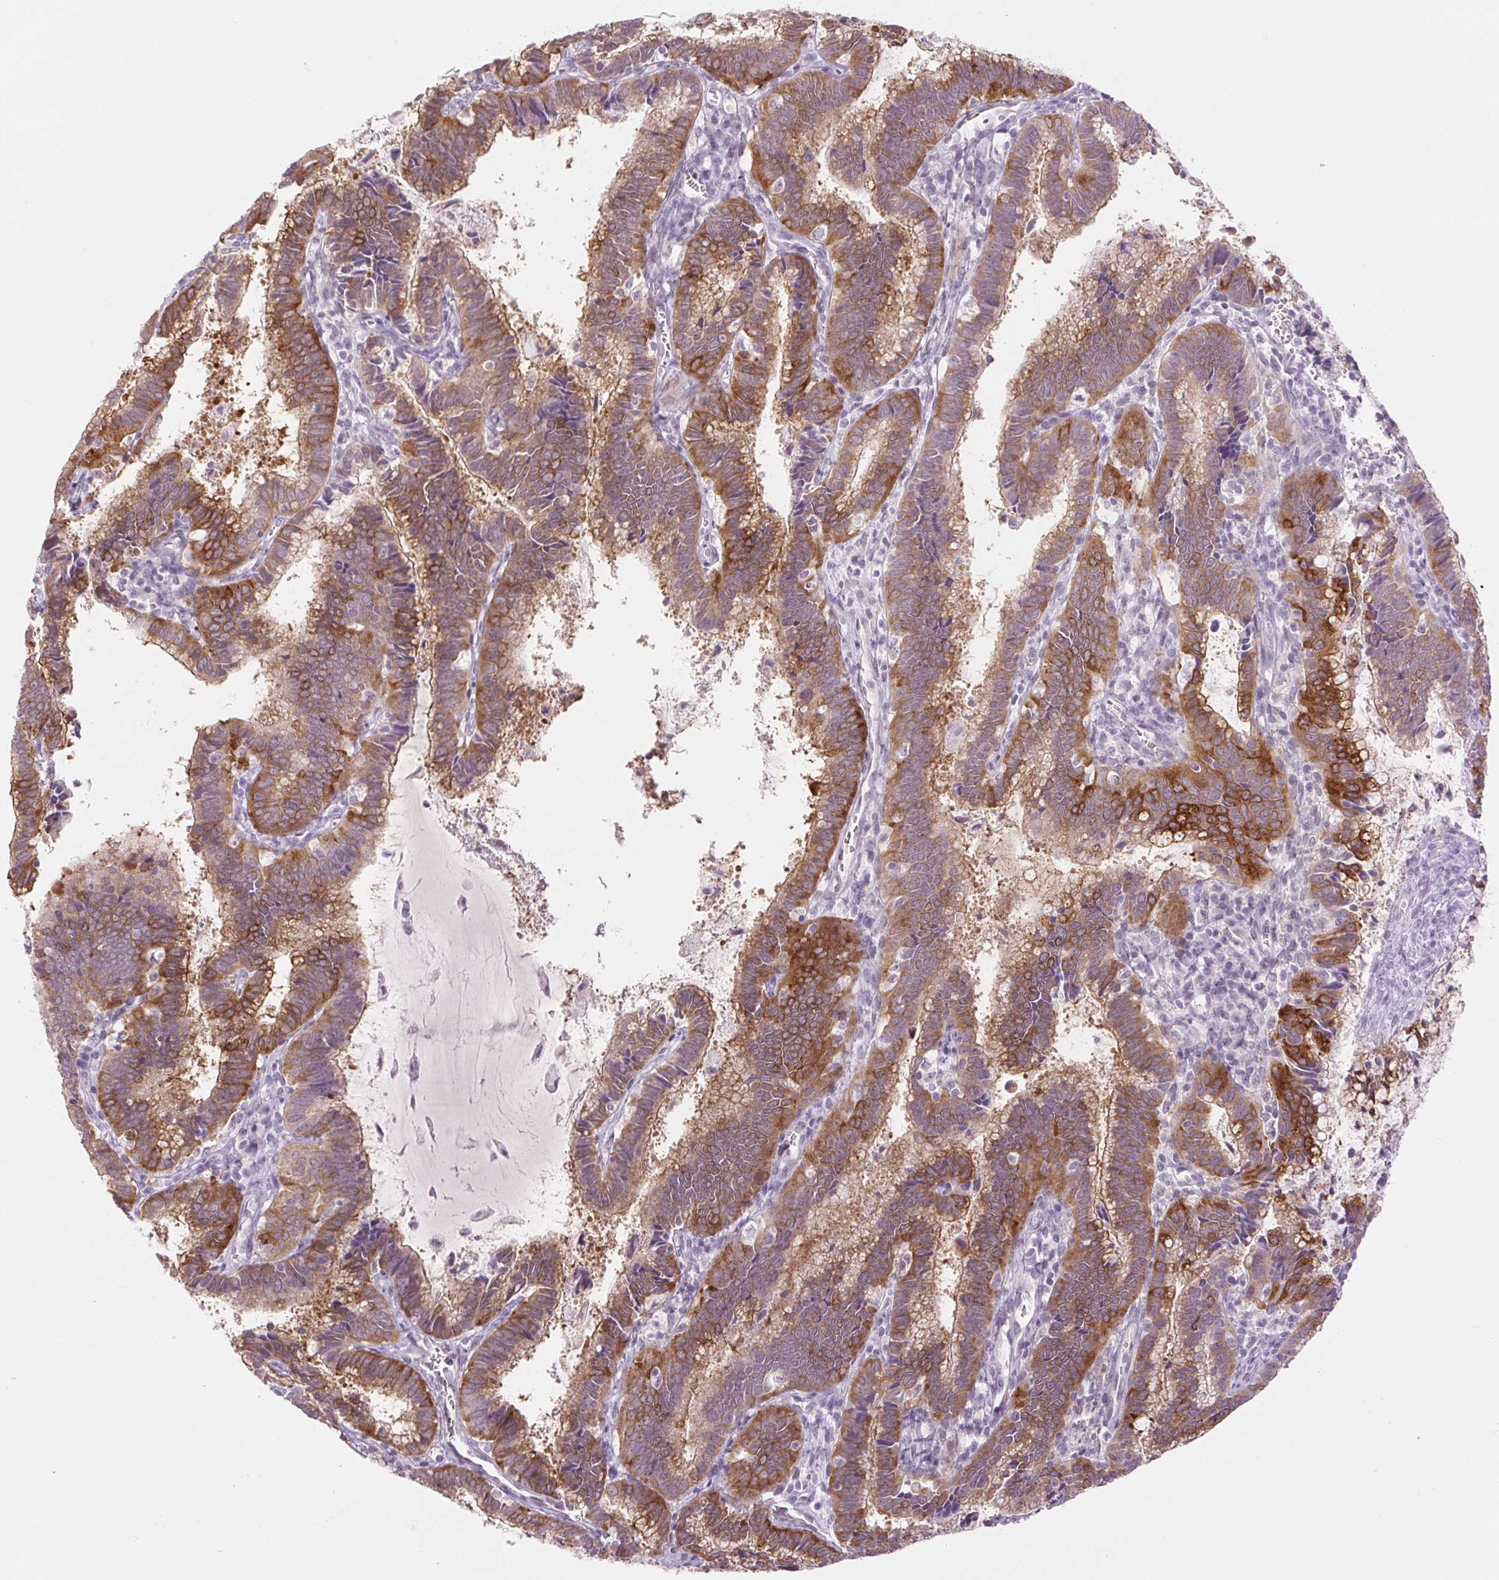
{"staining": {"intensity": "strong", "quantity": "25%-75%", "location": "cytoplasmic/membranous"}, "tissue": "cervical cancer", "cell_type": "Tumor cells", "image_type": "cancer", "snomed": [{"axis": "morphology", "description": "Adenocarcinoma, NOS"}, {"axis": "topography", "description": "Cervix"}], "caption": "Immunohistochemistry of human cervical cancer (adenocarcinoma) reveals high levels of strong cytoplasmic/membranous expression in approximately 25%-75% of tumor cells.", "gene": "BCAS1", "patient": {"sex": "female", "age": 61}}